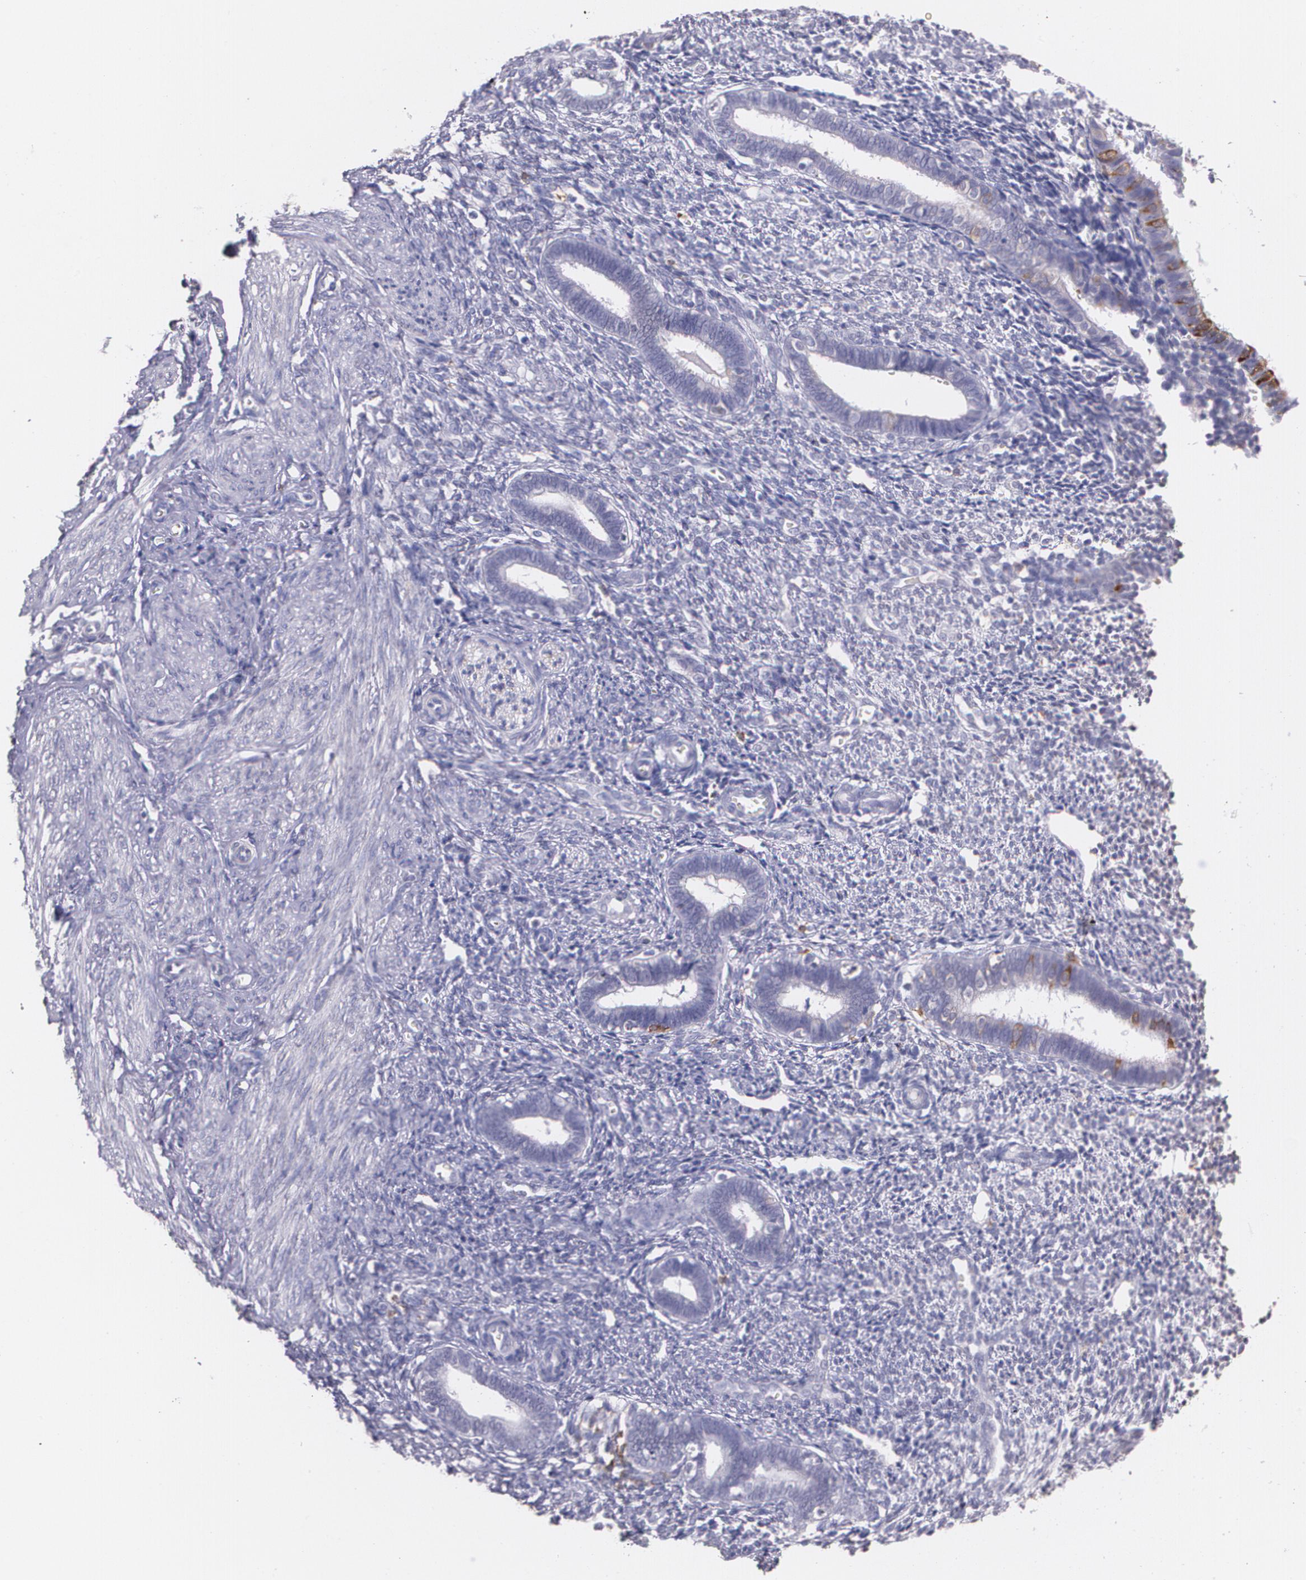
{"staining": {"intensity": "negative", "quantity": "none", "location": "none"}, "tissue": "endometrium", "cell_type": "Cells in endometrial stroma", "image_type": "normal", "snomed": [{"axis": "morphology", "description": "Normal tissue, NOS"}, {"axis": "topography", "description": "Endometrium"}], "caption": "DAB (3,3'-diaminobenzidine) immunohistochemical staining of benign endometrium reveals no significant expression in cells in endometrial stroma.", "gene": "RTN1", "patient": {"sex": "female", "age": 27}}